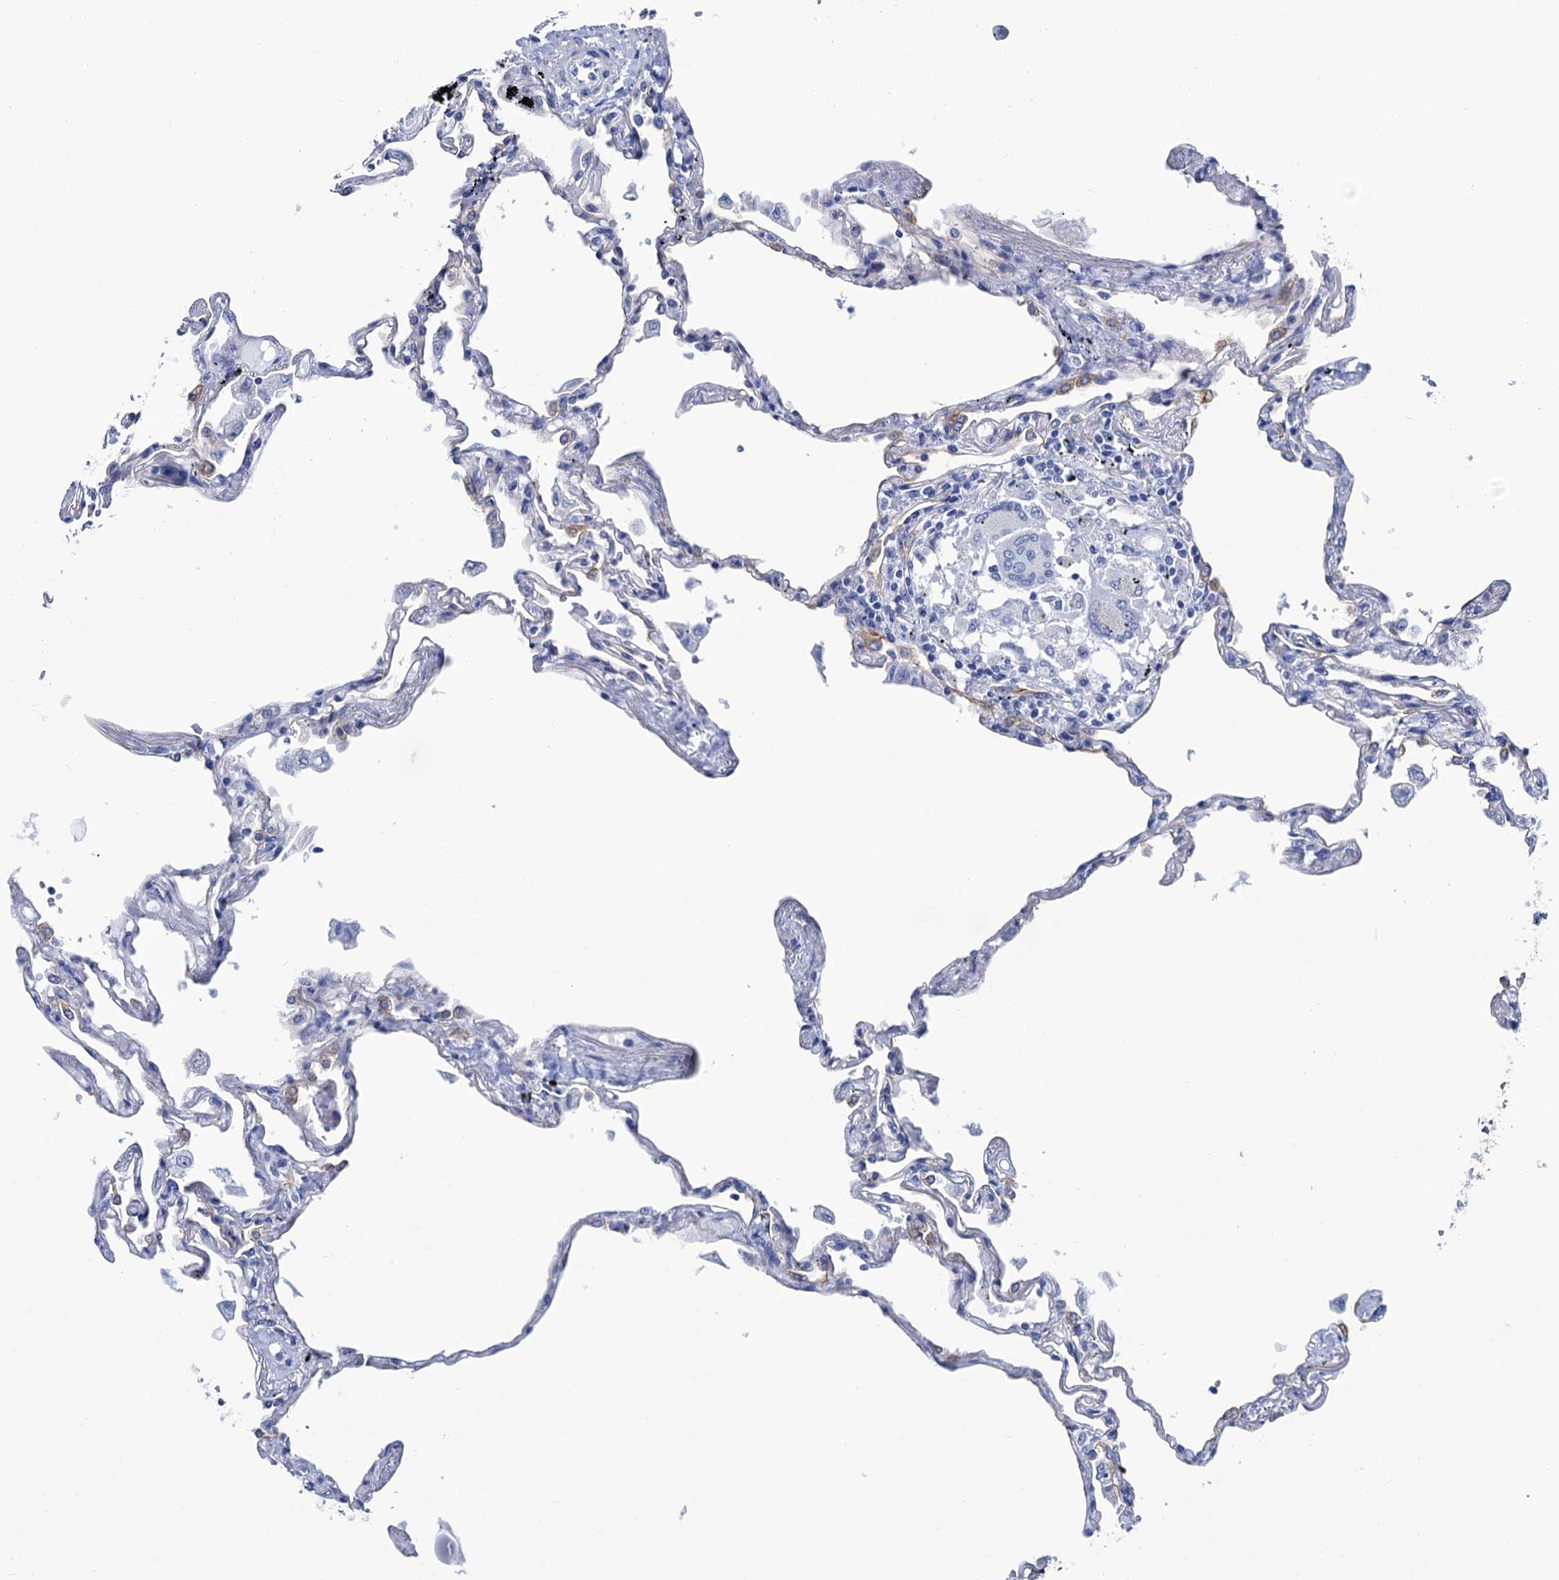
{"staining": {"intensity": "moderate", "quantity": "<25%", "location": "cytoplasmic/membranous"}, "tissue": "lung", "cell_type": "Alveolar cells", "image_type": "normal", "snomed": [{"axis": "morphology", "description": "Normal tissue, NOS"}, {"axis": "topography", "description": "Lung"}], "caption": "Protein staining by immunohistochemistry reveals moderate cytoplasmic/membranous staining in about <25% of alveolar cells in unremarkable lung. (Stains: DAB in brown, nuclei in blue, Microscopy: brightfield microscopy at high magnification).", "gene": "RAB3IP", "patient": {"sex": "female", "age": 67}}